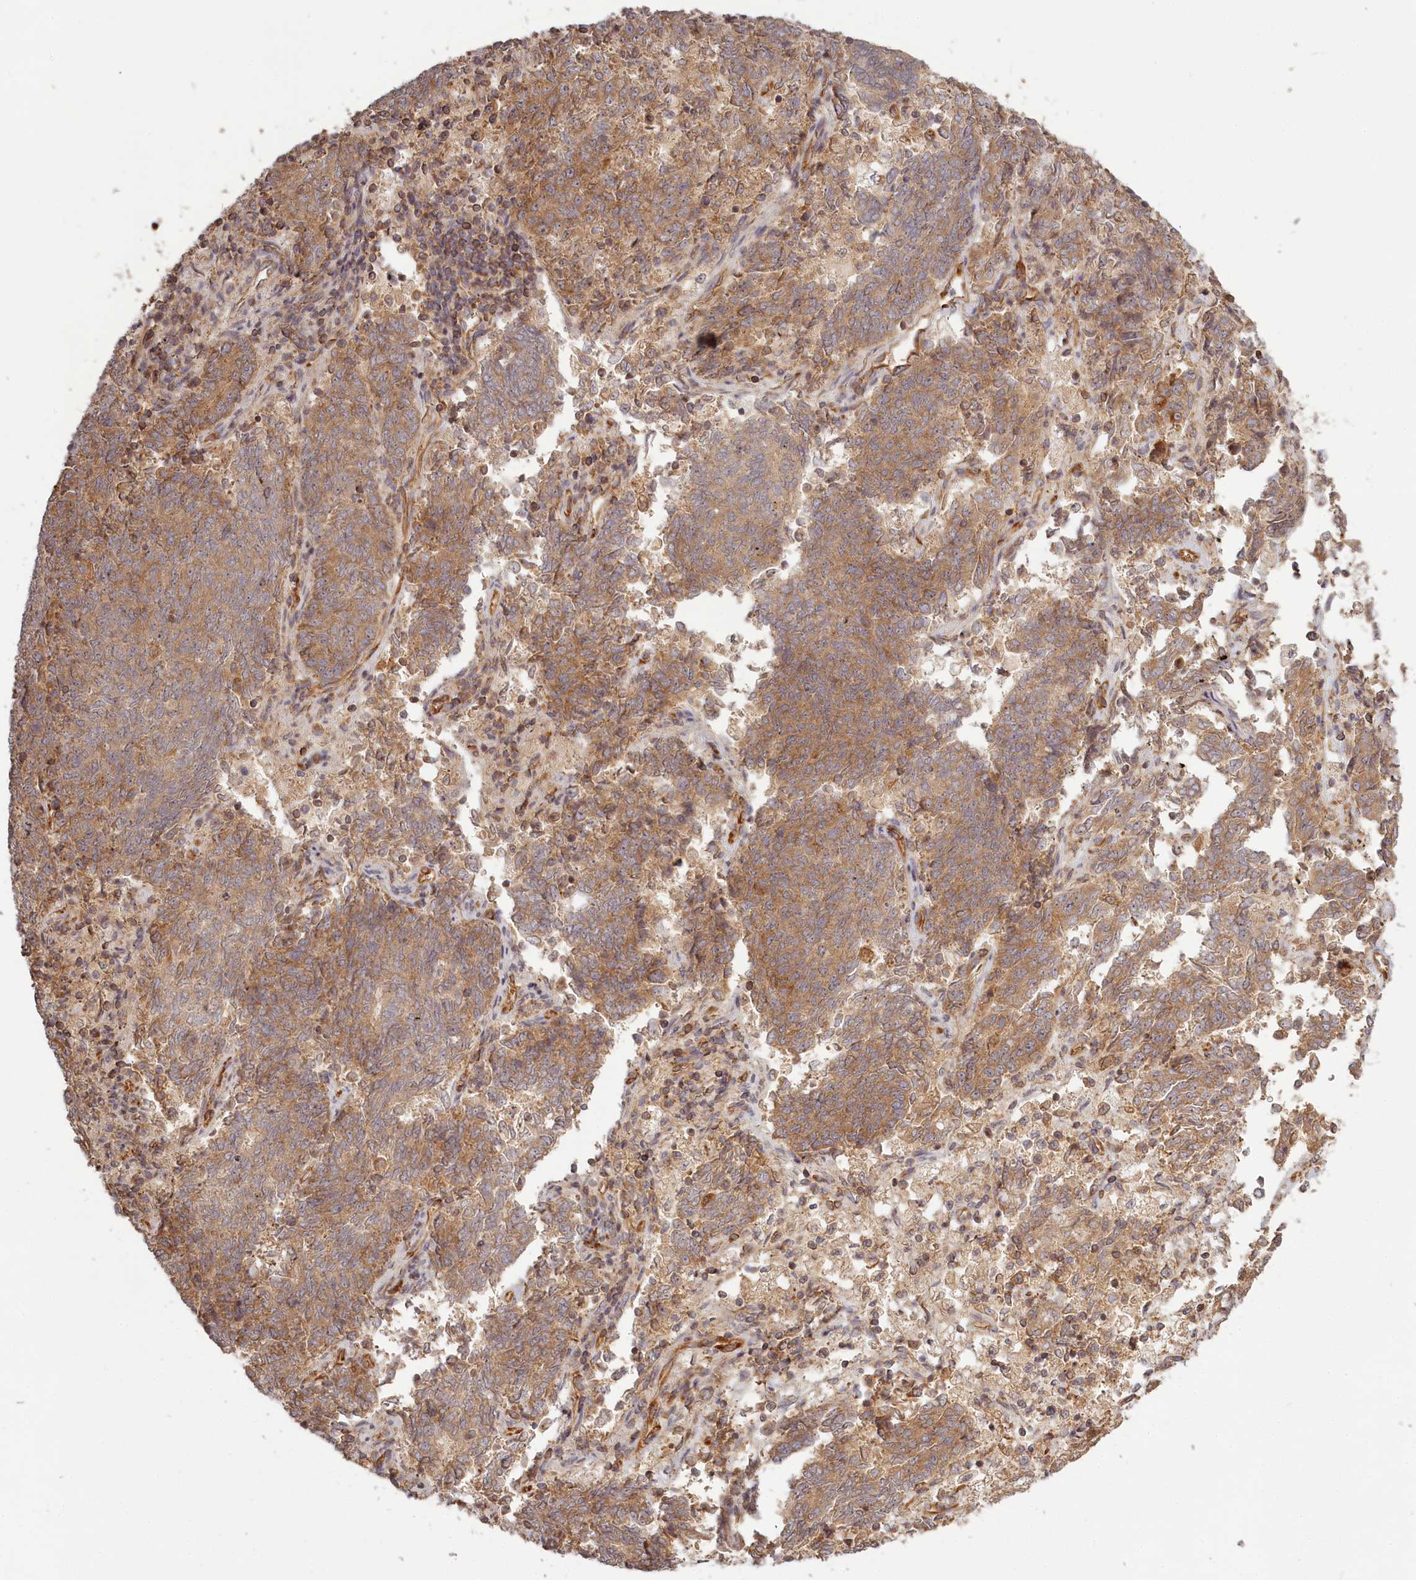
{"staining": {"intensity": "moderate", "quantity": ">75%", "location": "cytoplasmic/membranous"}, "tissue": "endometrial cancer", "cell_type": "Tumor cells", "image_type": "cancer", "snomed": [{"axis": "morphology", "description": "Adenocarcinoma, NOS"}, {"axis": "topography", "description": "Endometrium"}], "caption": "IHC staining of endometrial adenocarcinoma, which reveals medium levels of moderate cytoplasmic/membranous expression in about >75% of tumor cells indicating moderate cytoplasmic/membranous protein expression. The staining was performed using DAB (3,3'-diaminobenzidine) (brown) for protein detection and nuclei were counterstained in hematoxylin (blue).", "gene": "TMIE", "patient": {"sex": "female", "age": 80}}